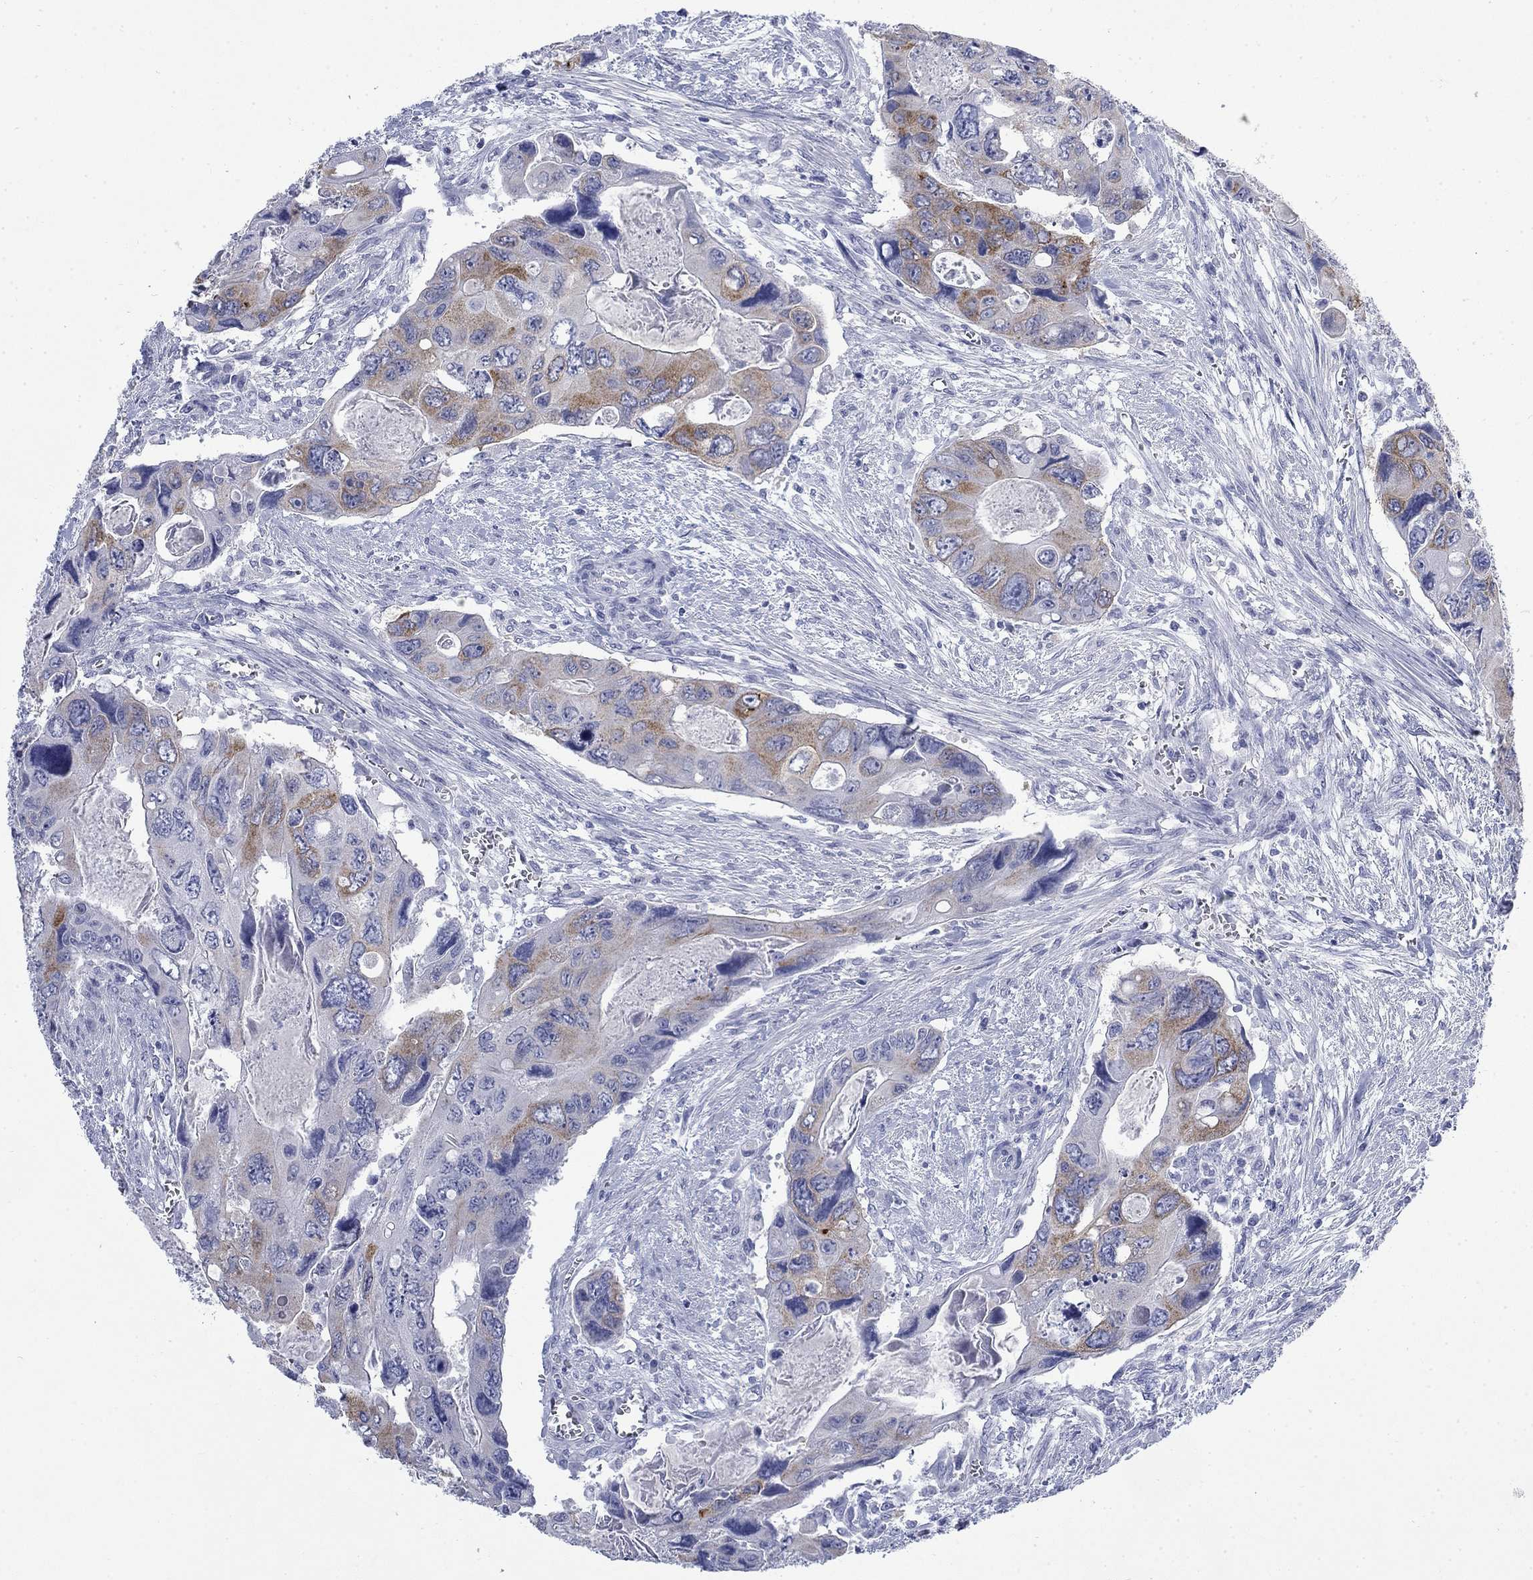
{"staining": {"intensity": "moderate", "quantity": "25%-75%", "location": "cytoplasmic/membranous"}, "tissue": "colorectal cancer", "cell_type": "Tumor cells", "image_type": "cancer", "snomed": [{"axis": "morphology", "description": "Adenocarcinoma, NOS"}, {"axis": "topography", "description": "Rectum"}], "caption": "A brown stain highlights moderate cytoplasmic/membranous staining of a protein in human adenocarcinoma (colorectal) tumor cells.", "gene": "IGF2BP3", "patient": {"sex": "male", "age": 62}}